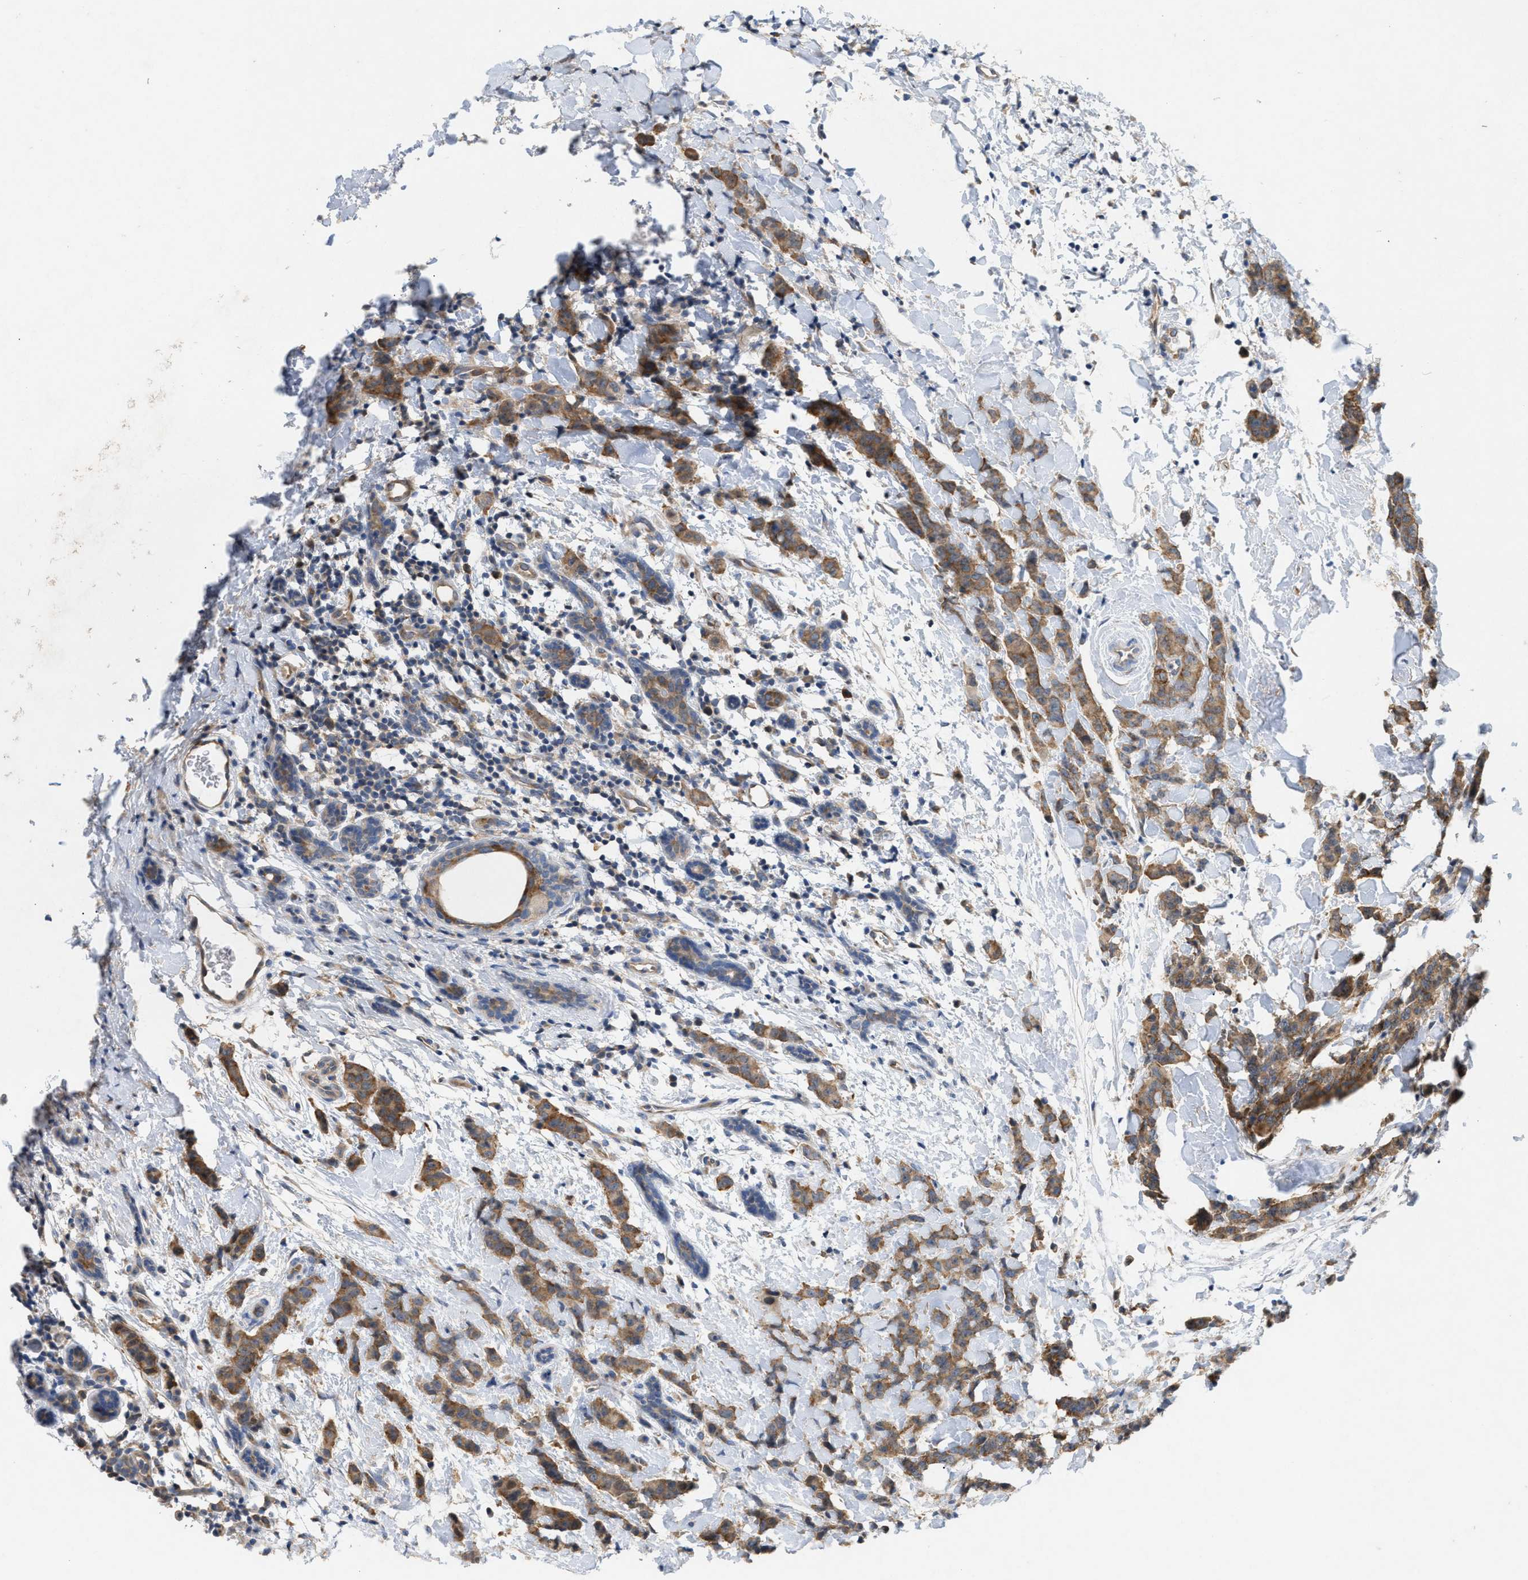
{"staining": {"intensity": "moderate", "quantity": ">75%", "location": "cytoplasmic/membranous"}, "tissue": "breast cancer", "cell_type": "Tumor cells", "image_type": "cancer", "snomed": [{"axis": "morphology", "description": "Normal tissue, NOS"}, {"axis": "morphology", "description": "Duct carcinoma"}, {"axis": "topography", "description": "Breast"}], "caption": "This image reveals breast cancer (infiltrating ductal carcinoma) stained with immunohistochemistry (IHC) to label a protein in brown. The cytoplasmic/membranous of tumor cells show moderate positivity for the protein. Nuclei are counter-stained blue.", "gene": "UBAP2", "patient": {"sex": "female", "age": 40}}